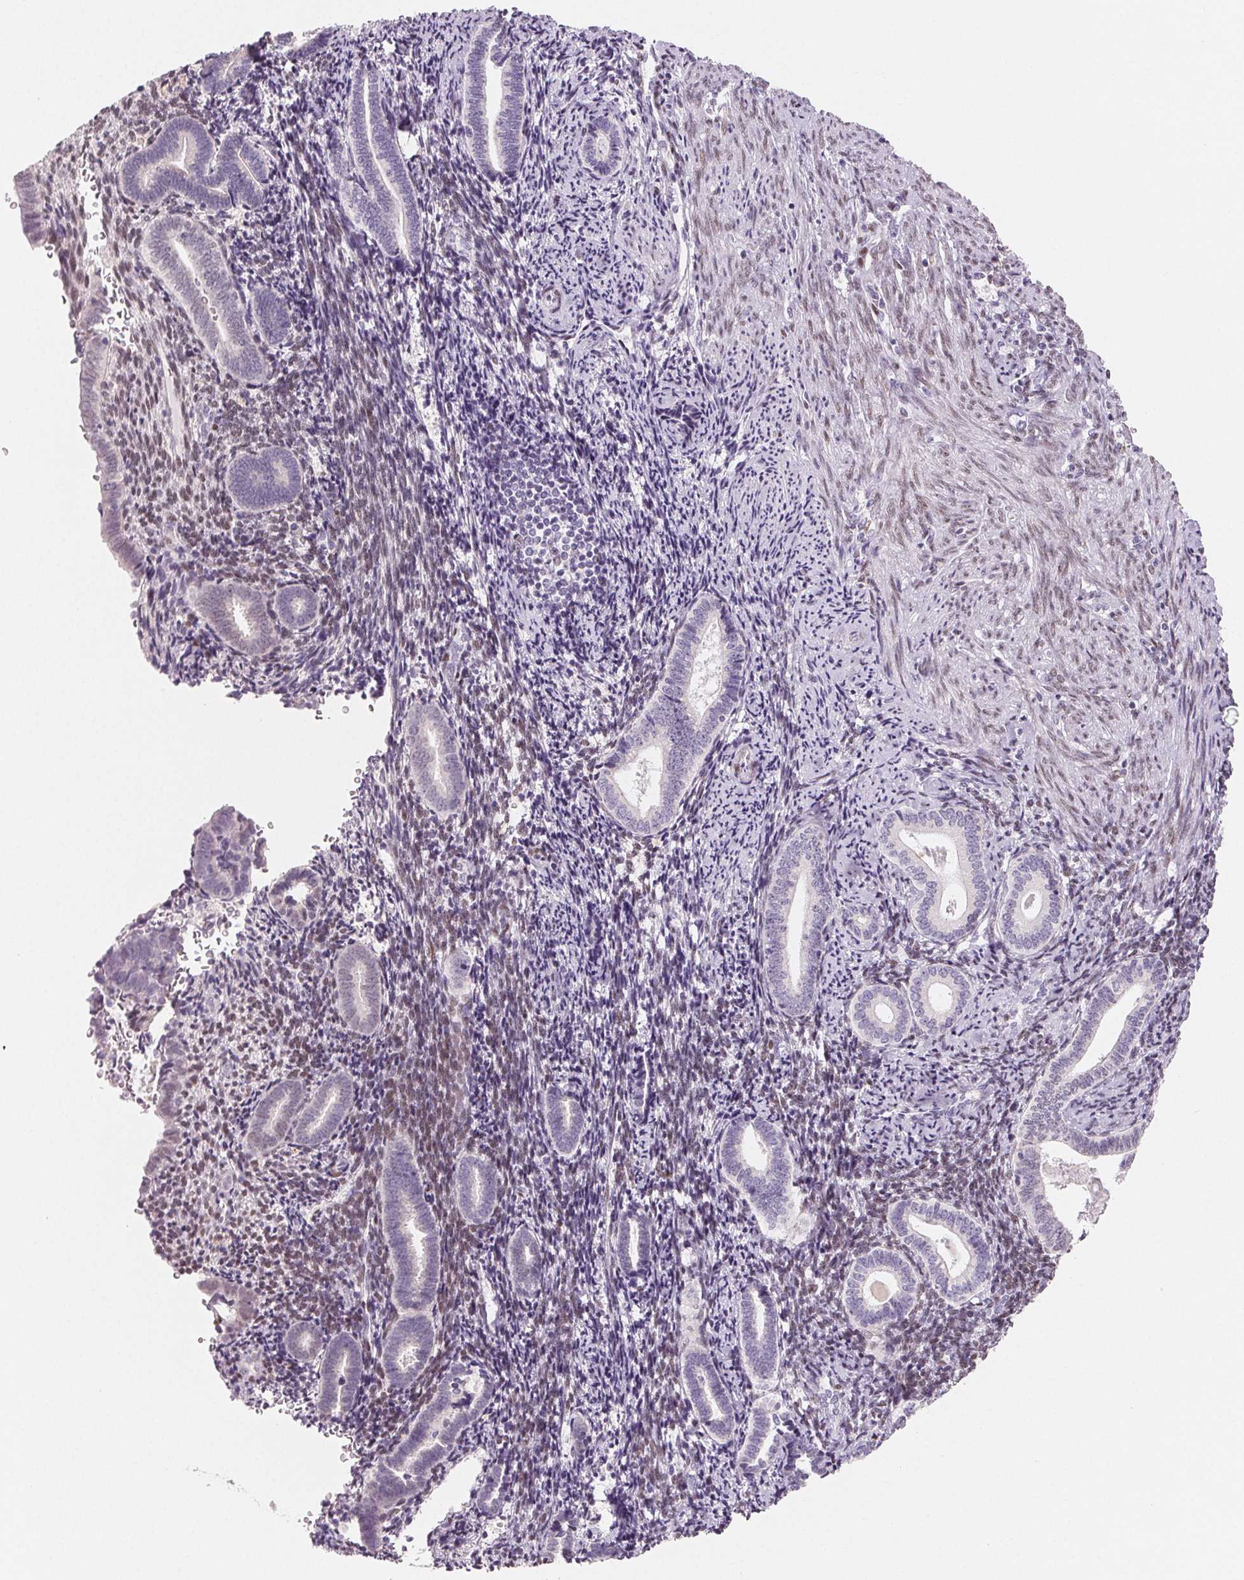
{"staining": {"intensity": "moderate", "quantity": "25%-75%", "location": "nuclear"}, "tissue": "endometrium", "cell_type": "Cells in endometrial stroma", "image_type": "normal", "snomed": [{"axis": "morphology", "description": "Normal tissue, NOS"}, {"axis": "topography", "description": "Endometrium"}], "caption": "Moderate nuclear protein positivity is present in about 25%-75% of cells in endometrial stroma in endometrium.", "gene": "SMARCD3", "patient": {"sex": "female", "age": 57}}